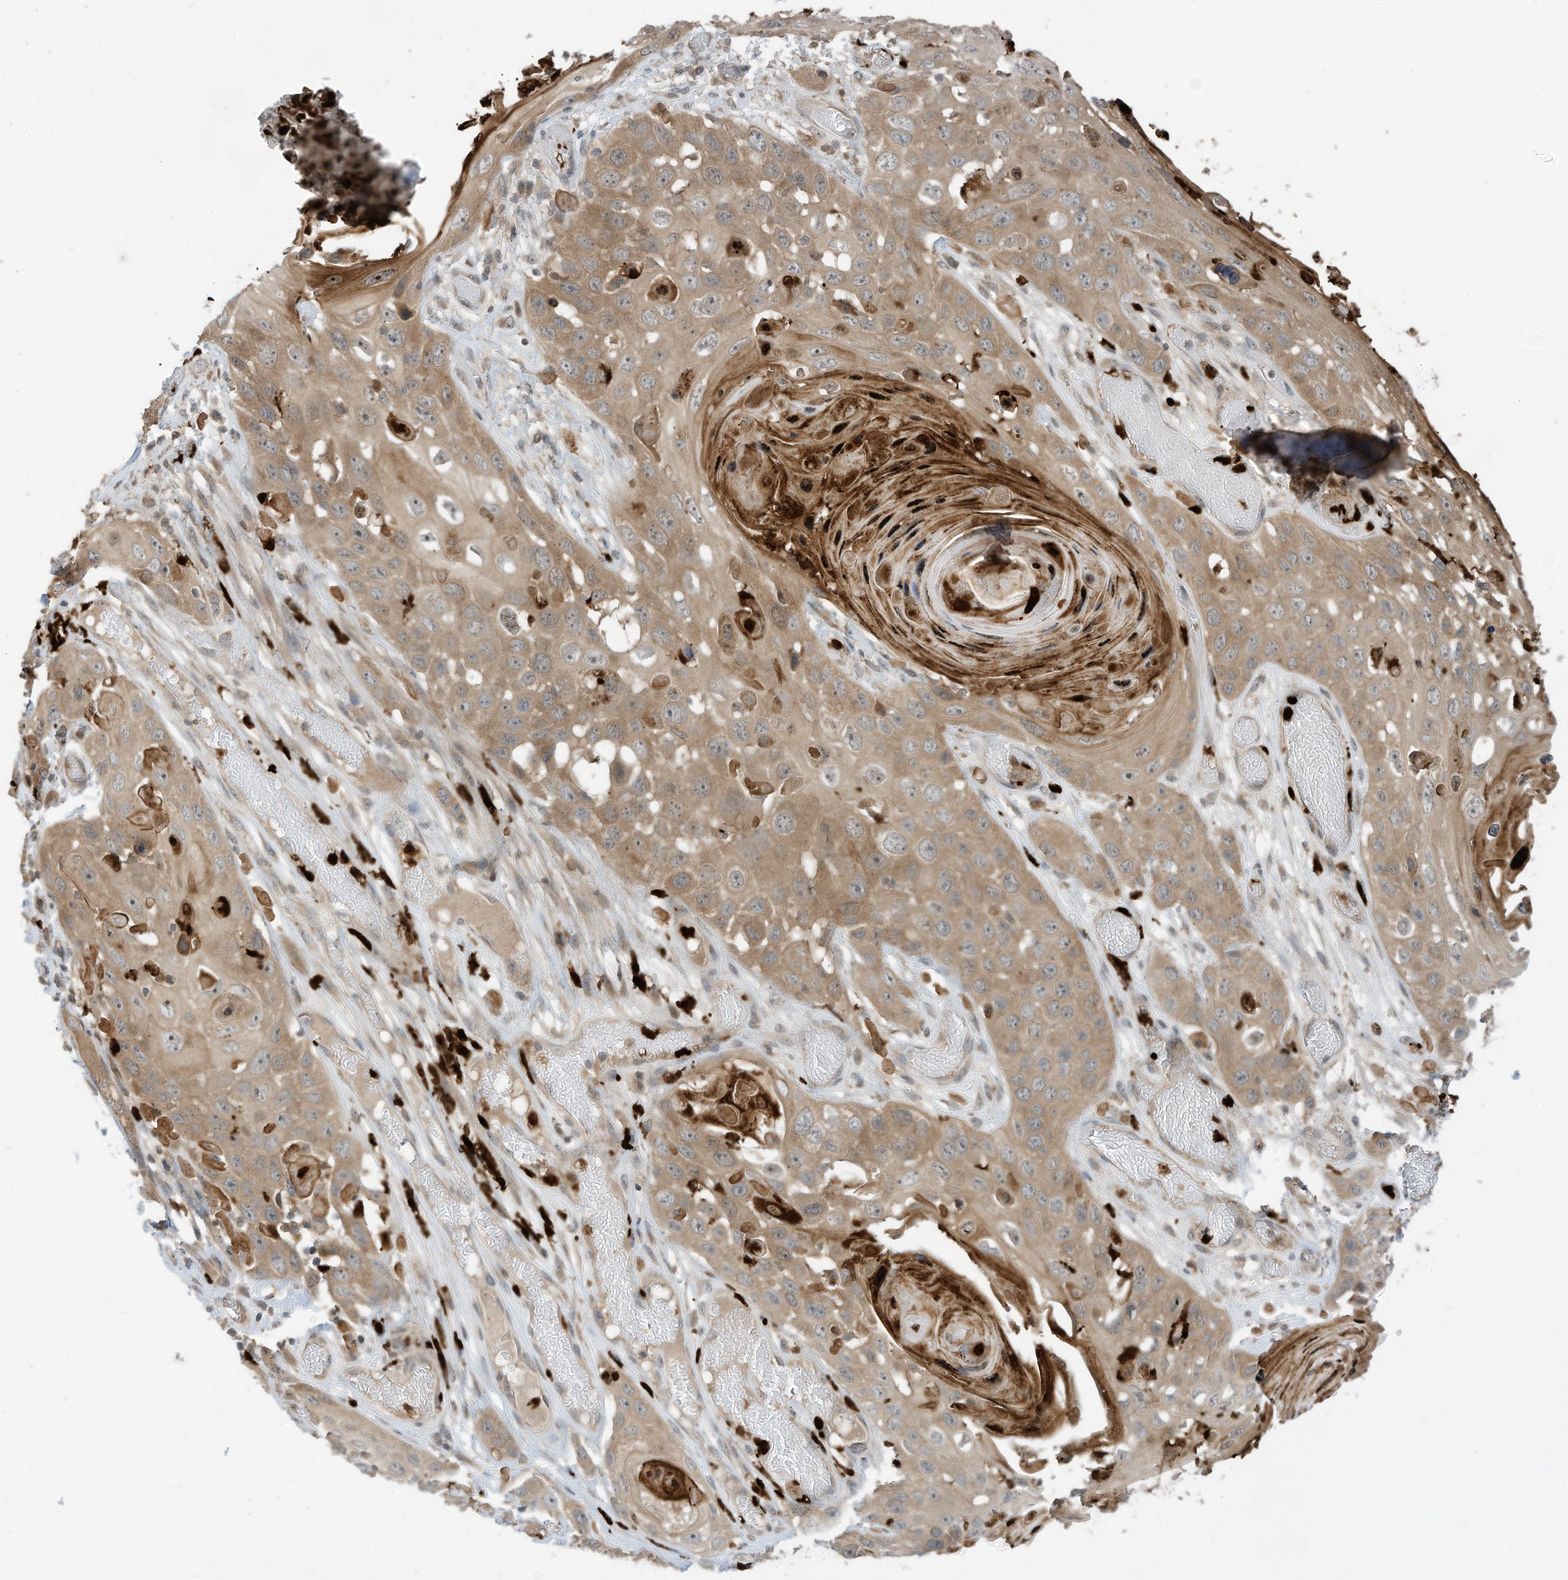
{"staining": {"intensity": "moderate", "quantity": ">75%", "location": "cytoplasmic/membranous"}, "tissue": "skin cancer", "cell_type": "Tumor cells", "image_type": "cancer", "snomed": [{"axis": "morphology", "description": "Squamous cell carcinoma, NOS"}, {"axis": "topography", "description": "Skin"}], "caption": "Moderate cytoplasmic/membranous positivity is identified in about >75% of tumor cells in skin cancer (squamous cell carcinoma). The staining was performed using DAB (3,3'-diaminobenzidine) to visualize the protein expression in brown, while the nuclei were stained in blue with hematoxylin (Magnification: 20x).", "gene": "CNKSR1", "patient": {"sex": "male", "age": 55}}